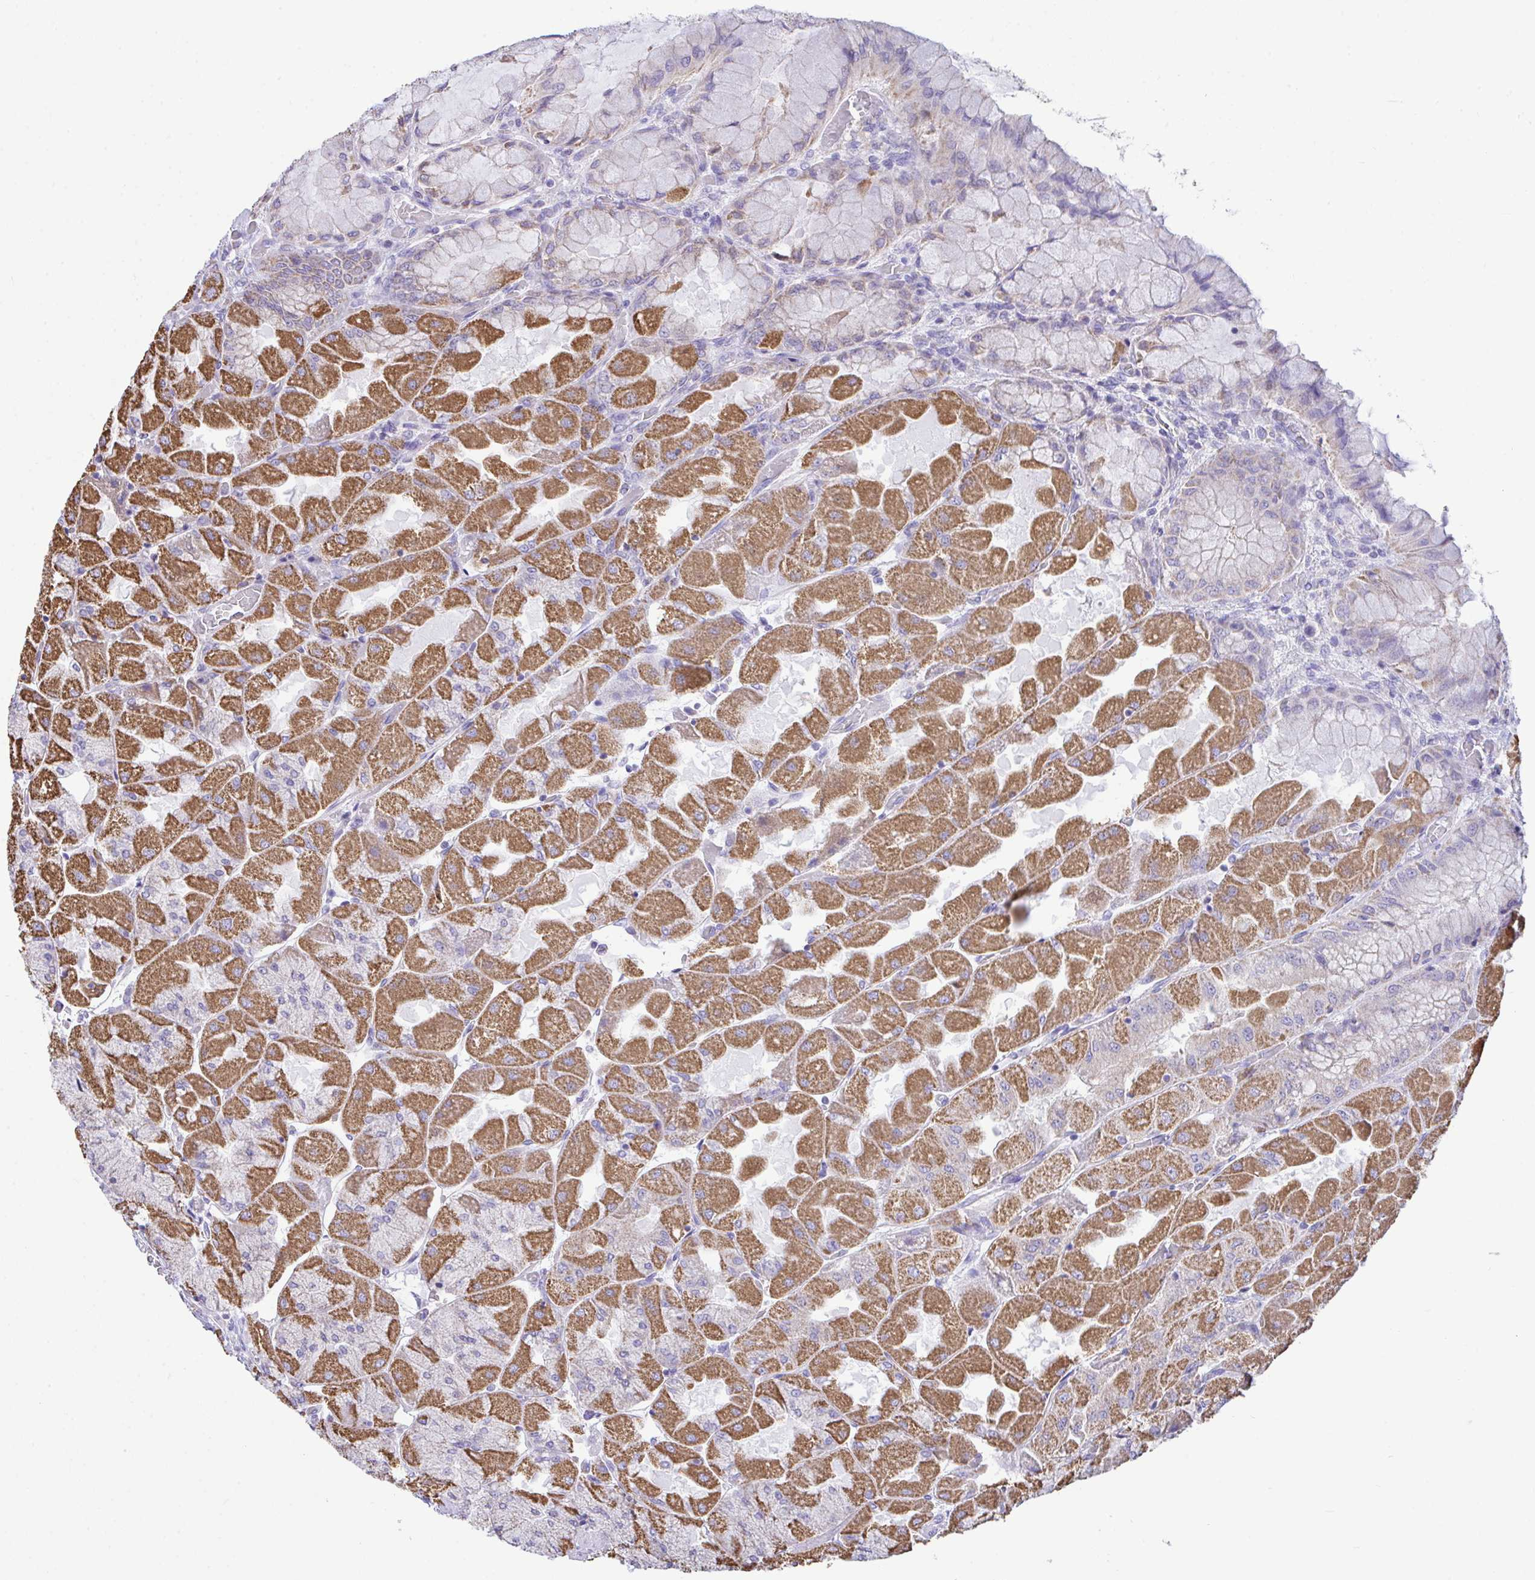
{"staining": {"intensity": "strong", "quantity": "25%-75%", "location": "cytoplasmic/membranous"}, "tissue": "stomach", "cell_type": "Glandular cells", "image_type": "normal", "snomed": [{"axis": "morphology", "description": "Normal tissue, NOS"}, {"axis": "topography", "description": "Stomach"}], "caption": "A brown stain labels strong cytoplasmic/membranous staining of a protein in glandular cells of normal human stomach. (DAB (3,3'-diaminobenzidine) IHC with brightfield microscopy, high magnification).", "gene": "NLRP8", "patient": {"sex": "female", "age": 61}}